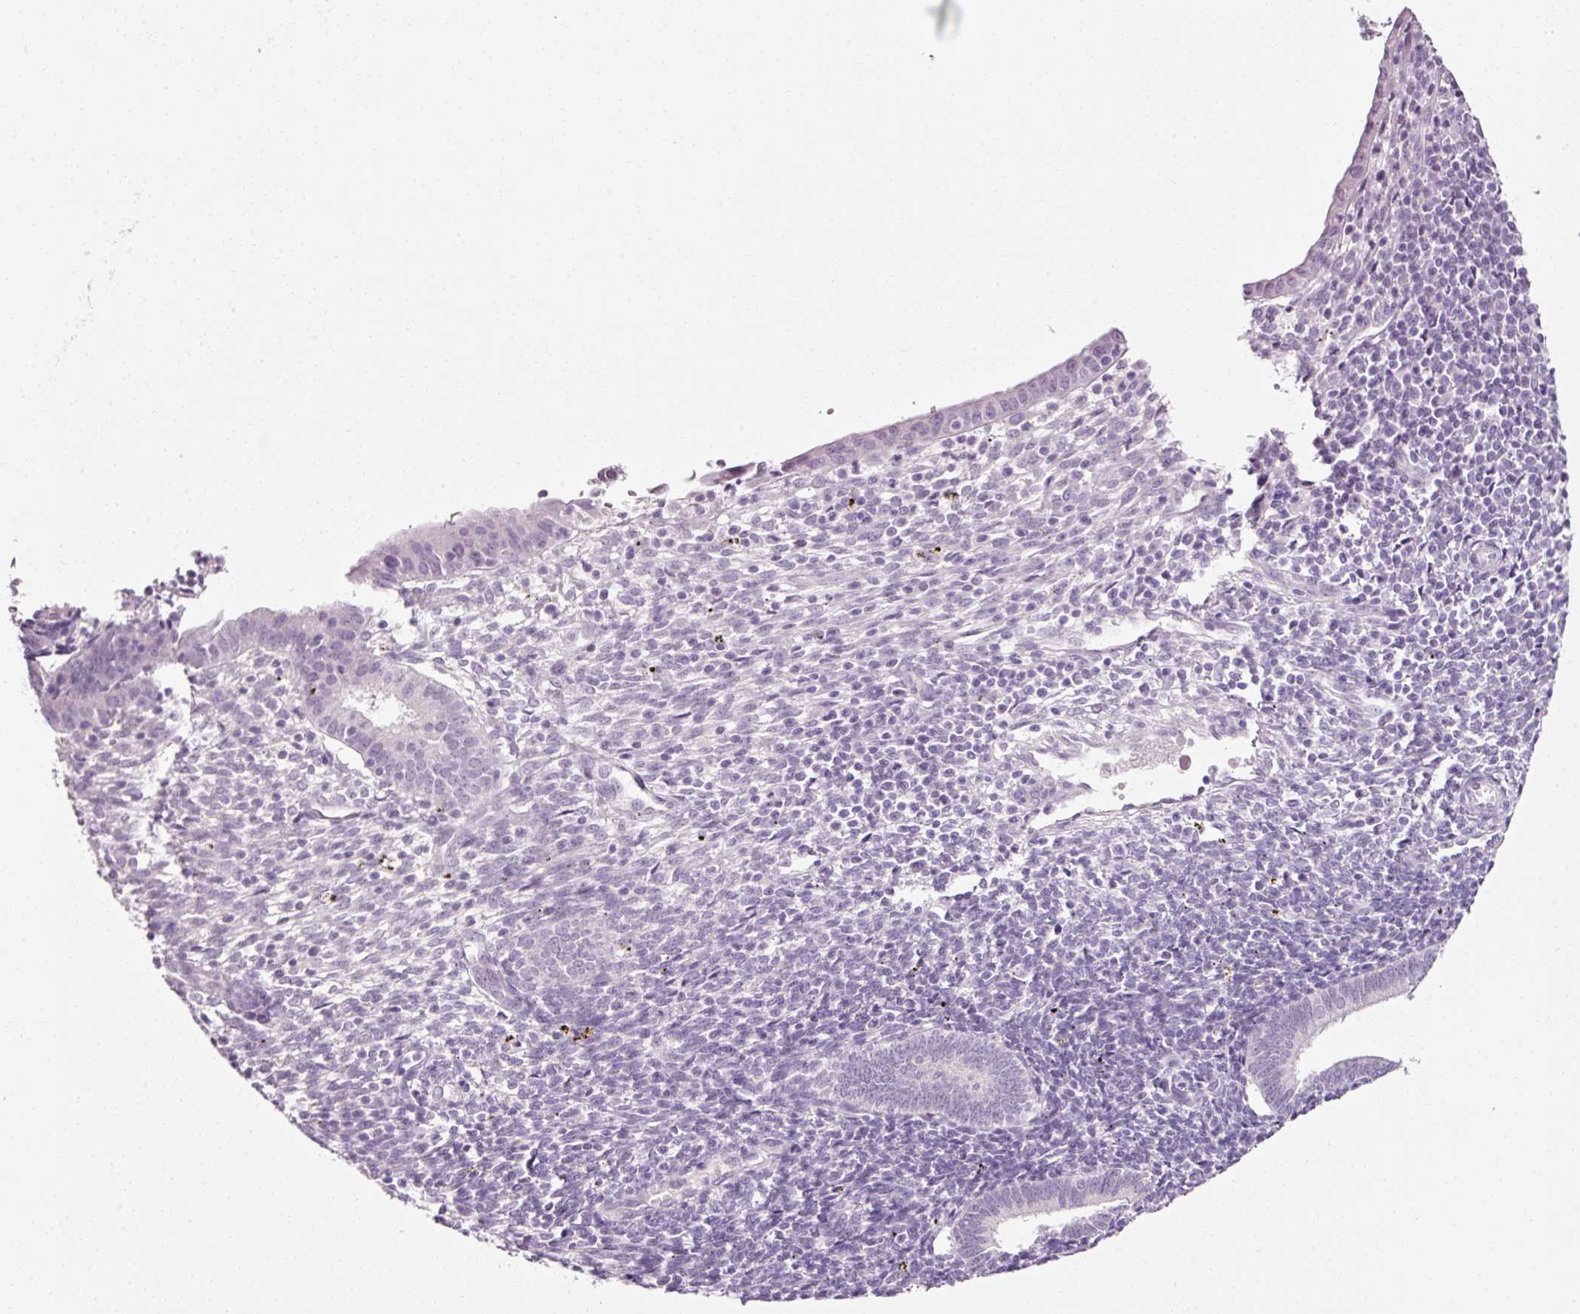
{"staining": {"intensity": "negative", "quantity": "none", "location": "none"}, "tissue": "endometrium", "cell_type": "Cells in endometrial stroma", "image_type": "normal", "snomed": [{"axis": "morphology", "description": "Normal tissue, NOS"}, {"axis": "topography", "description": "Endometrium"}], "caption": "Histopathology image shows no protein expression in cells in endometrial stroma of benign endometrium. Brightfield microscopy of IHC stained with DAB (3,3'-diaminobenzidine) (brown) and hematoxylin (blue), captured at high magnification.", "gene": "ANKRD20A1", "patient": {"sex": "female", "age": 41}}